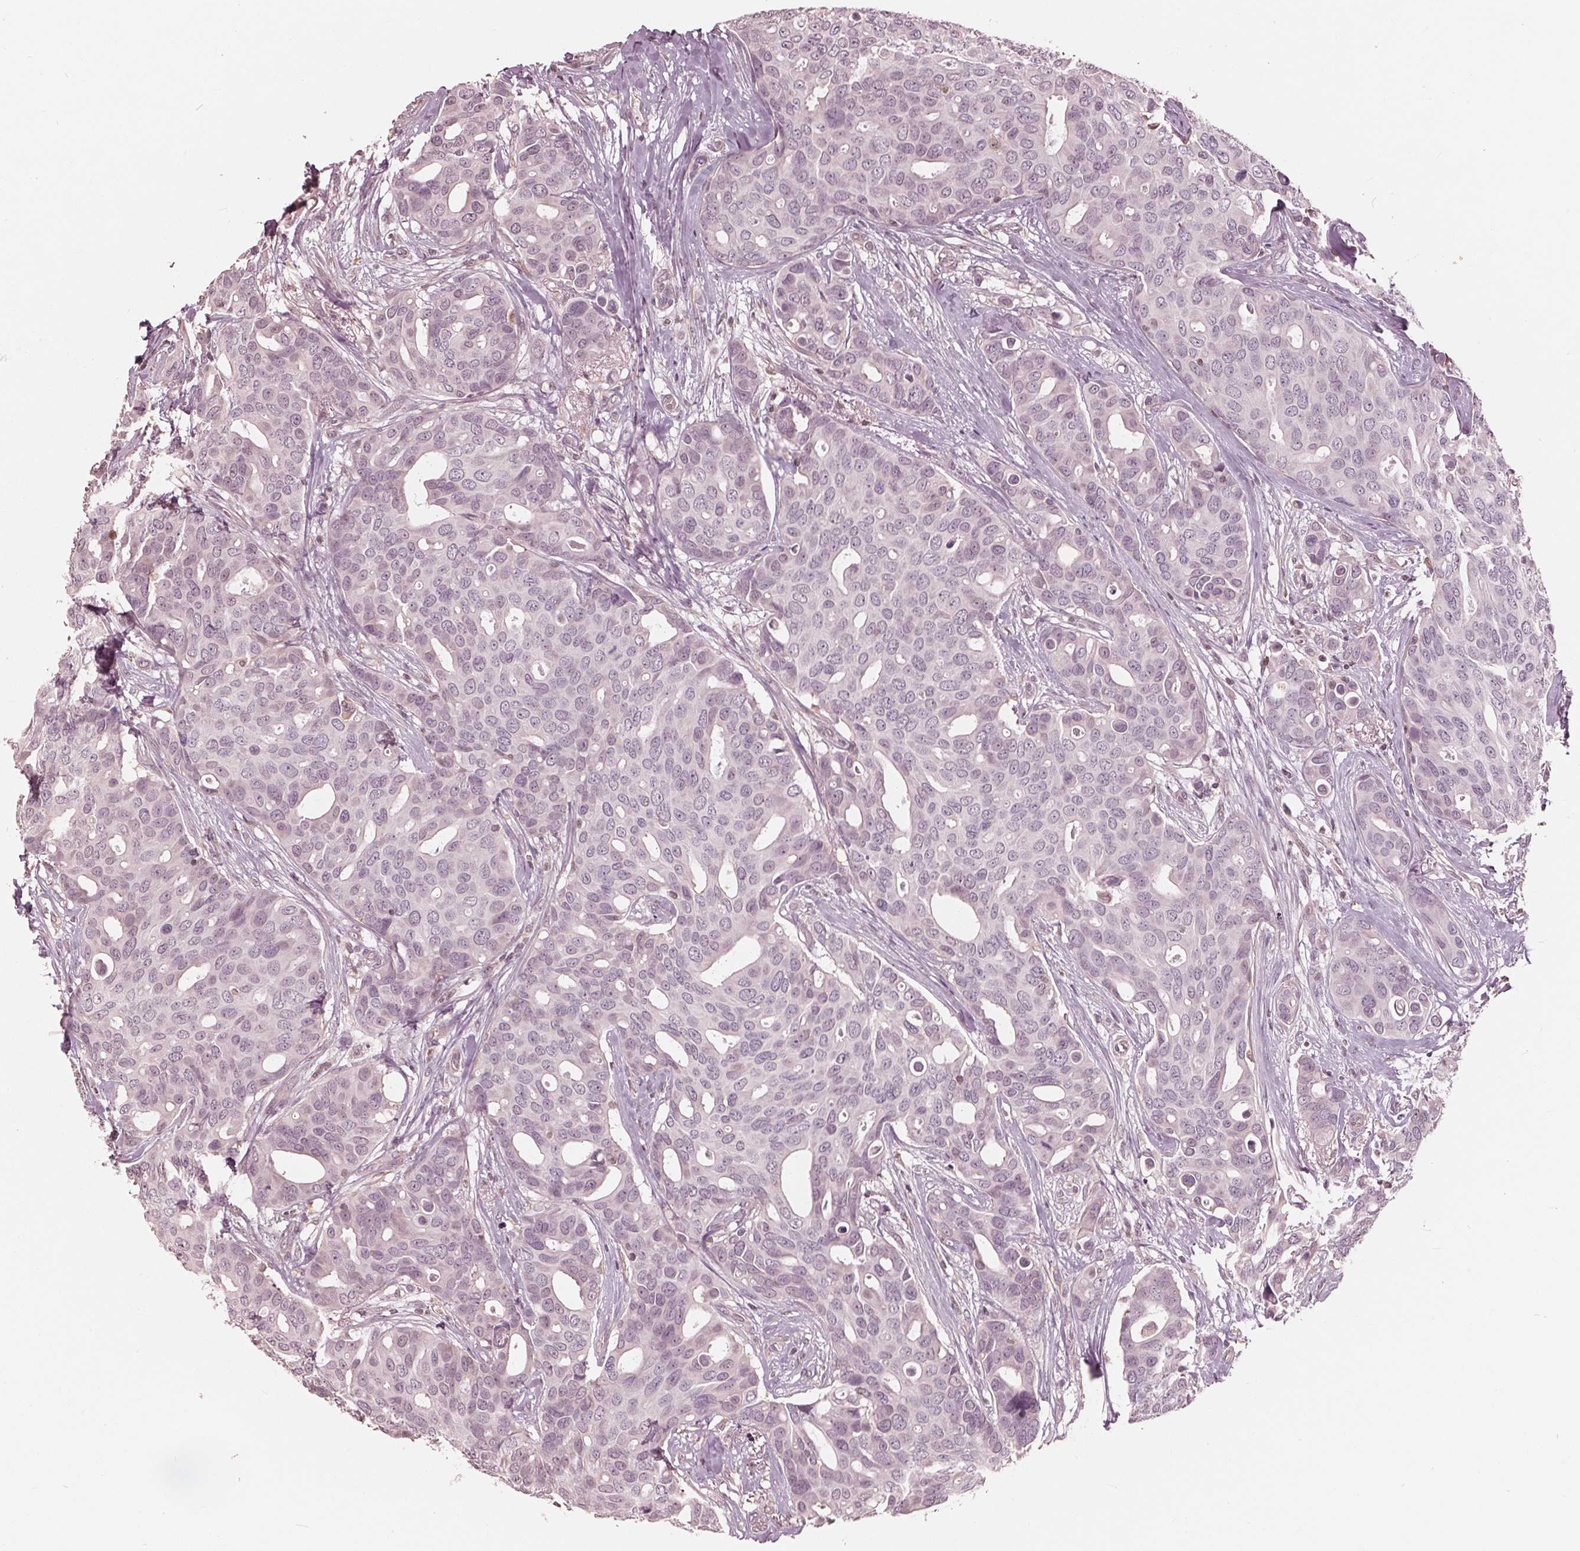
{"staining": {"intensity": "negative", "quantity": "none", "location": "none"}, "tissue": "breast cancer", "cell_type": "Tumor cells", "image_type": "cancer", "snomed": [{"axis": "morphology", "description": "Duct carcinoma"}, {"axis": "topography", "description": "Breast"}], "caption": "A high-resolution photomicrograph shows immunohistochemistry staining of breast cancer (infiltrating ductal carcinoma), which demonstrates no significant expression in tumor cells.", "gene": "ING3", "patient": {"sex": "female", "age": 54}}